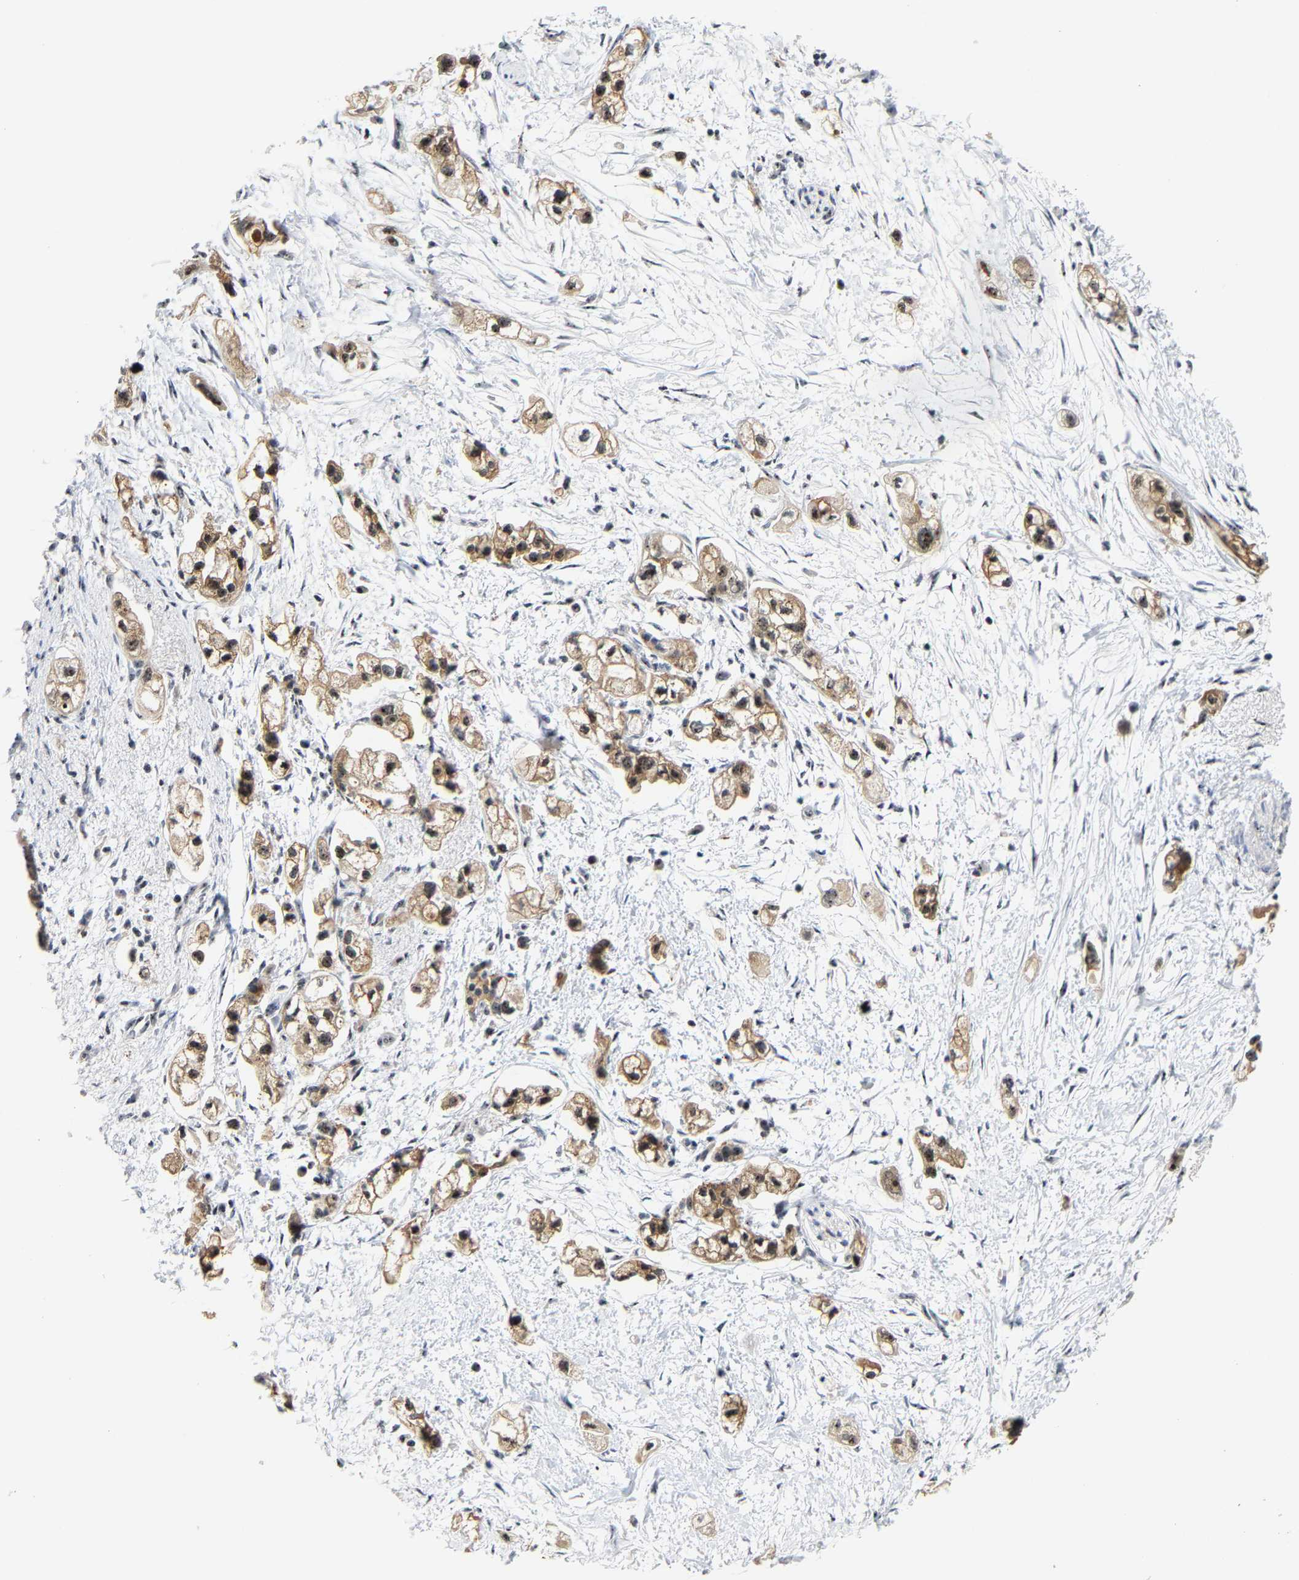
{"staining": {"intensity": "moderate", "quantity": ">75%", "location": "cytoplasmic/membranous,nuclear"}, "tissue": "pancreatic cancer", "cell_type": "Tumor cells", "image_type": "cancer", "snomed": [{"axis": "morphology", "description": "Adenocarcinoma, NOS"}, {"axis": "topography", "description": "Pancreas"}], "caption": "DAB (3,3'-diaminobenzidine) immunohistochemical staining of human adenocarcinoma (pancreatic) displays moderate cytoplasmic/membranous and nuclear protein positivity in approximately >75% of tumor cells. The protein of interest is shown in brown color, while the nuclei are stained blue.", "gene": "NOP58", "patient": {"sex": "male", "age": 74}}